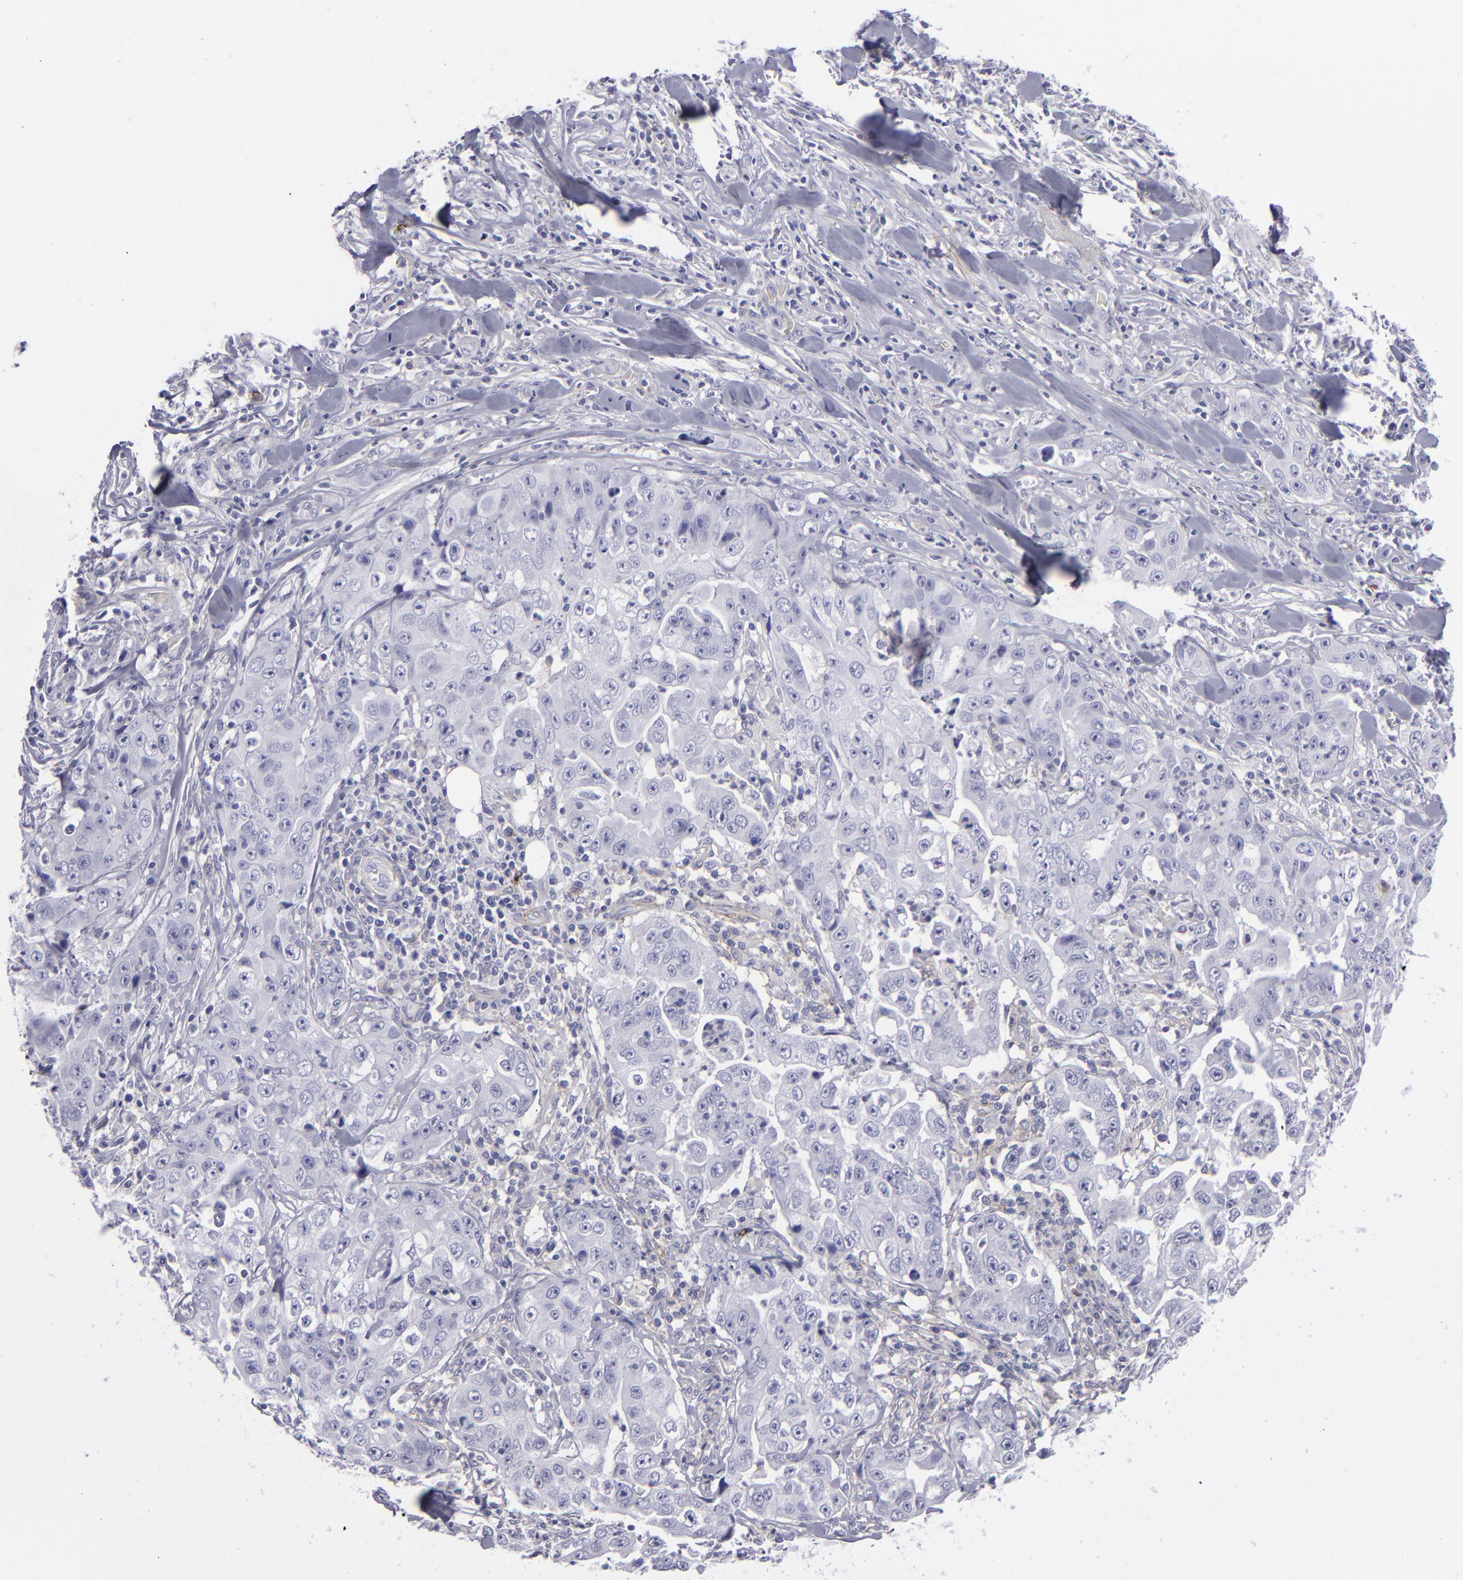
{"staining": {"intensity": "negative", "quantity": "none", "location": "none"}, "tissue": "lung cancer", "cell_type": "Tumor cells", "image_type": "cancer", "snomed": [{"axis": "morphology", "description": "Squamous cell carcinoma, NOS"}, {"axis": "topography", "description": "Lung"}], "caption": "Lung cancer (squamous cell carcinoma) stained for a protein using IHC displays no expression tumor cells.", "gene": "ANPEP", "patient": {"sex": "male", "age": 64}}